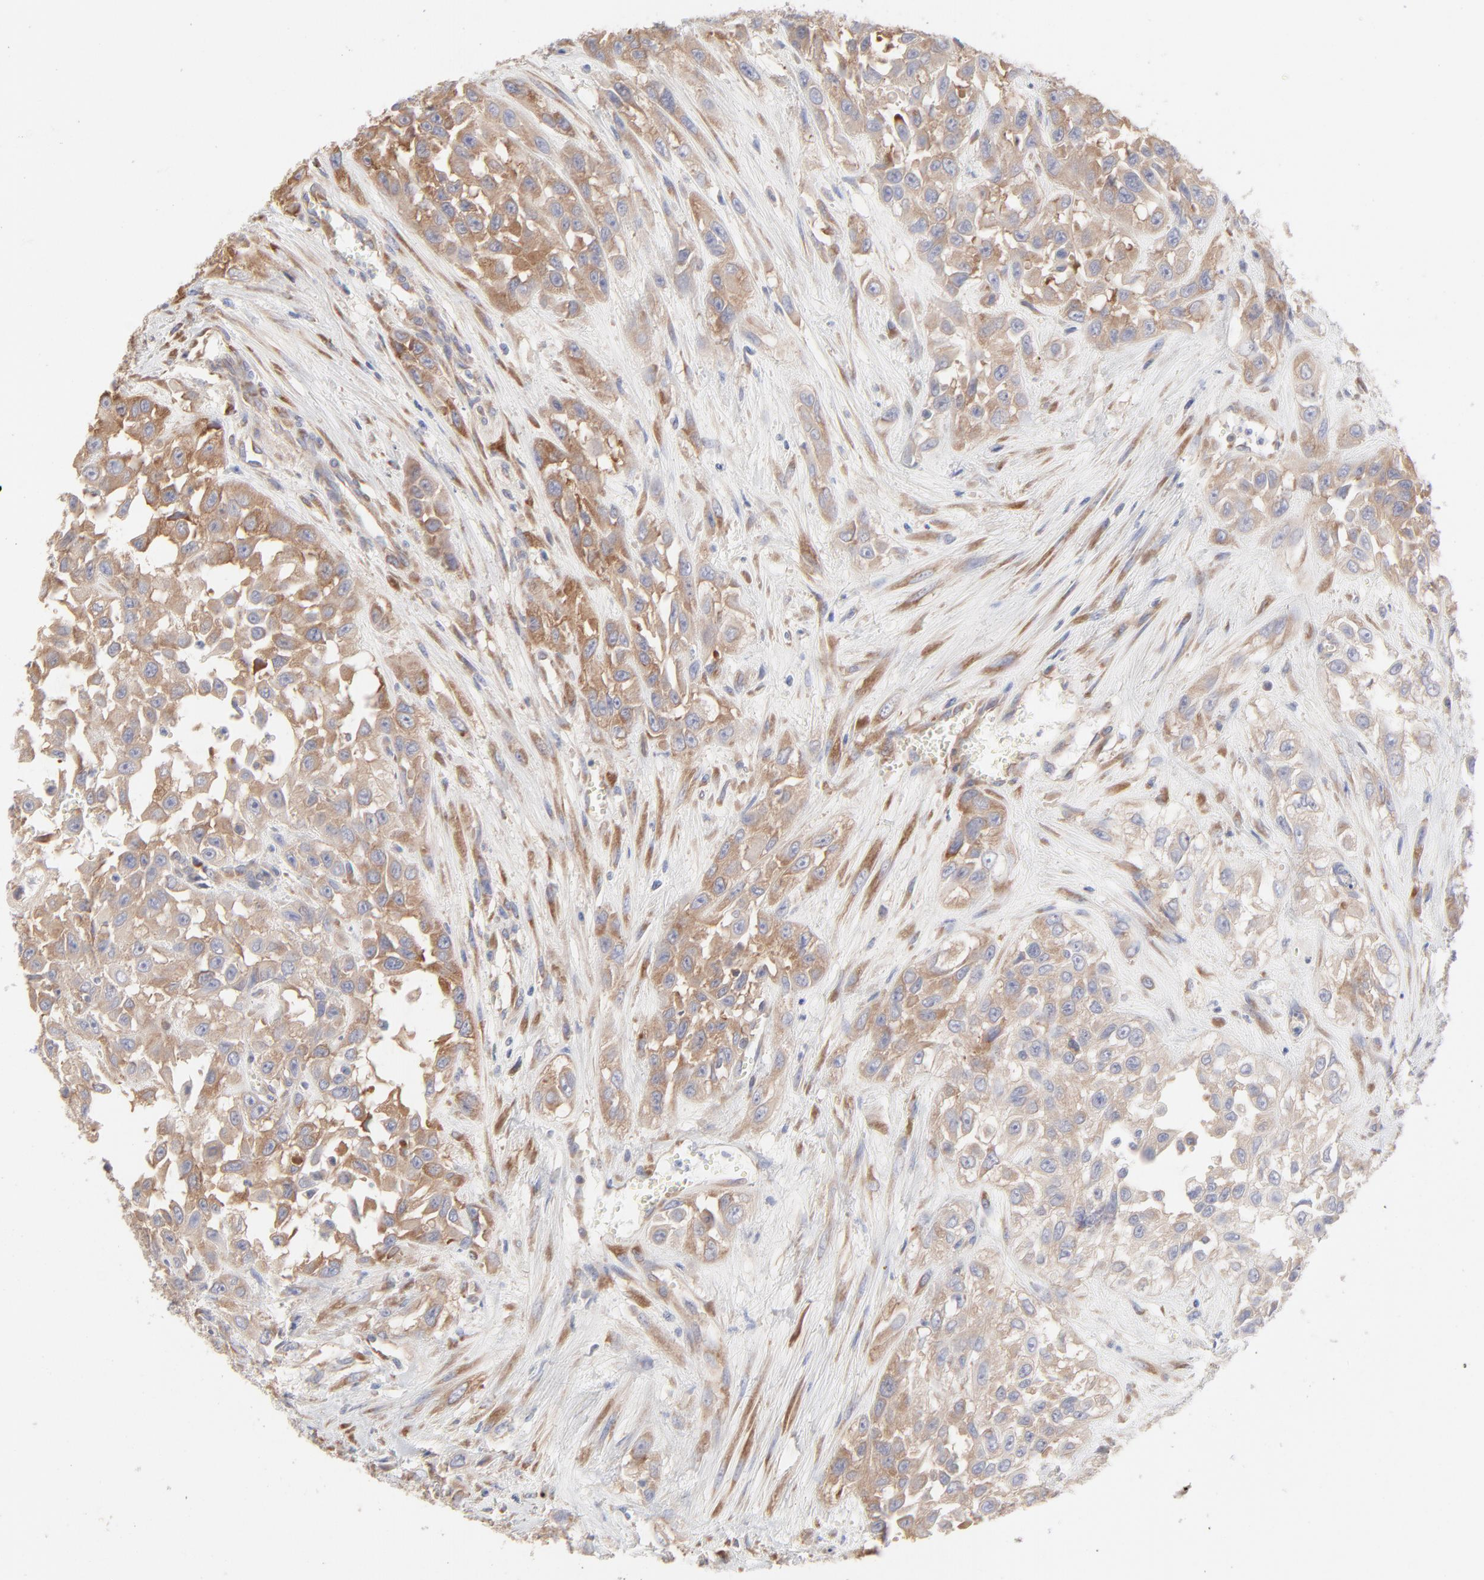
{"staining": {"intensity": "moderate", "quantity": ">75%", "location": "cytoplasmic/membranous"}, "tissue": "urothelial cancer", "cell_type": "Tumor cells", "image_type": "cancer", "snomed": [{"axis": "morphology", "description": "Urothelial carcinoma, High grade"}, {"axis": "topography", "description": "Urinary bladder"}], "caption": "Protein staining by immunohistochemistry (IHC) exhibits moderate cytoplasmic/membranous positivity in about >75% of tumor cells in urothelial cancer.", "gene": "RPS21", "patient": {"sex": "male", "age": 57}}